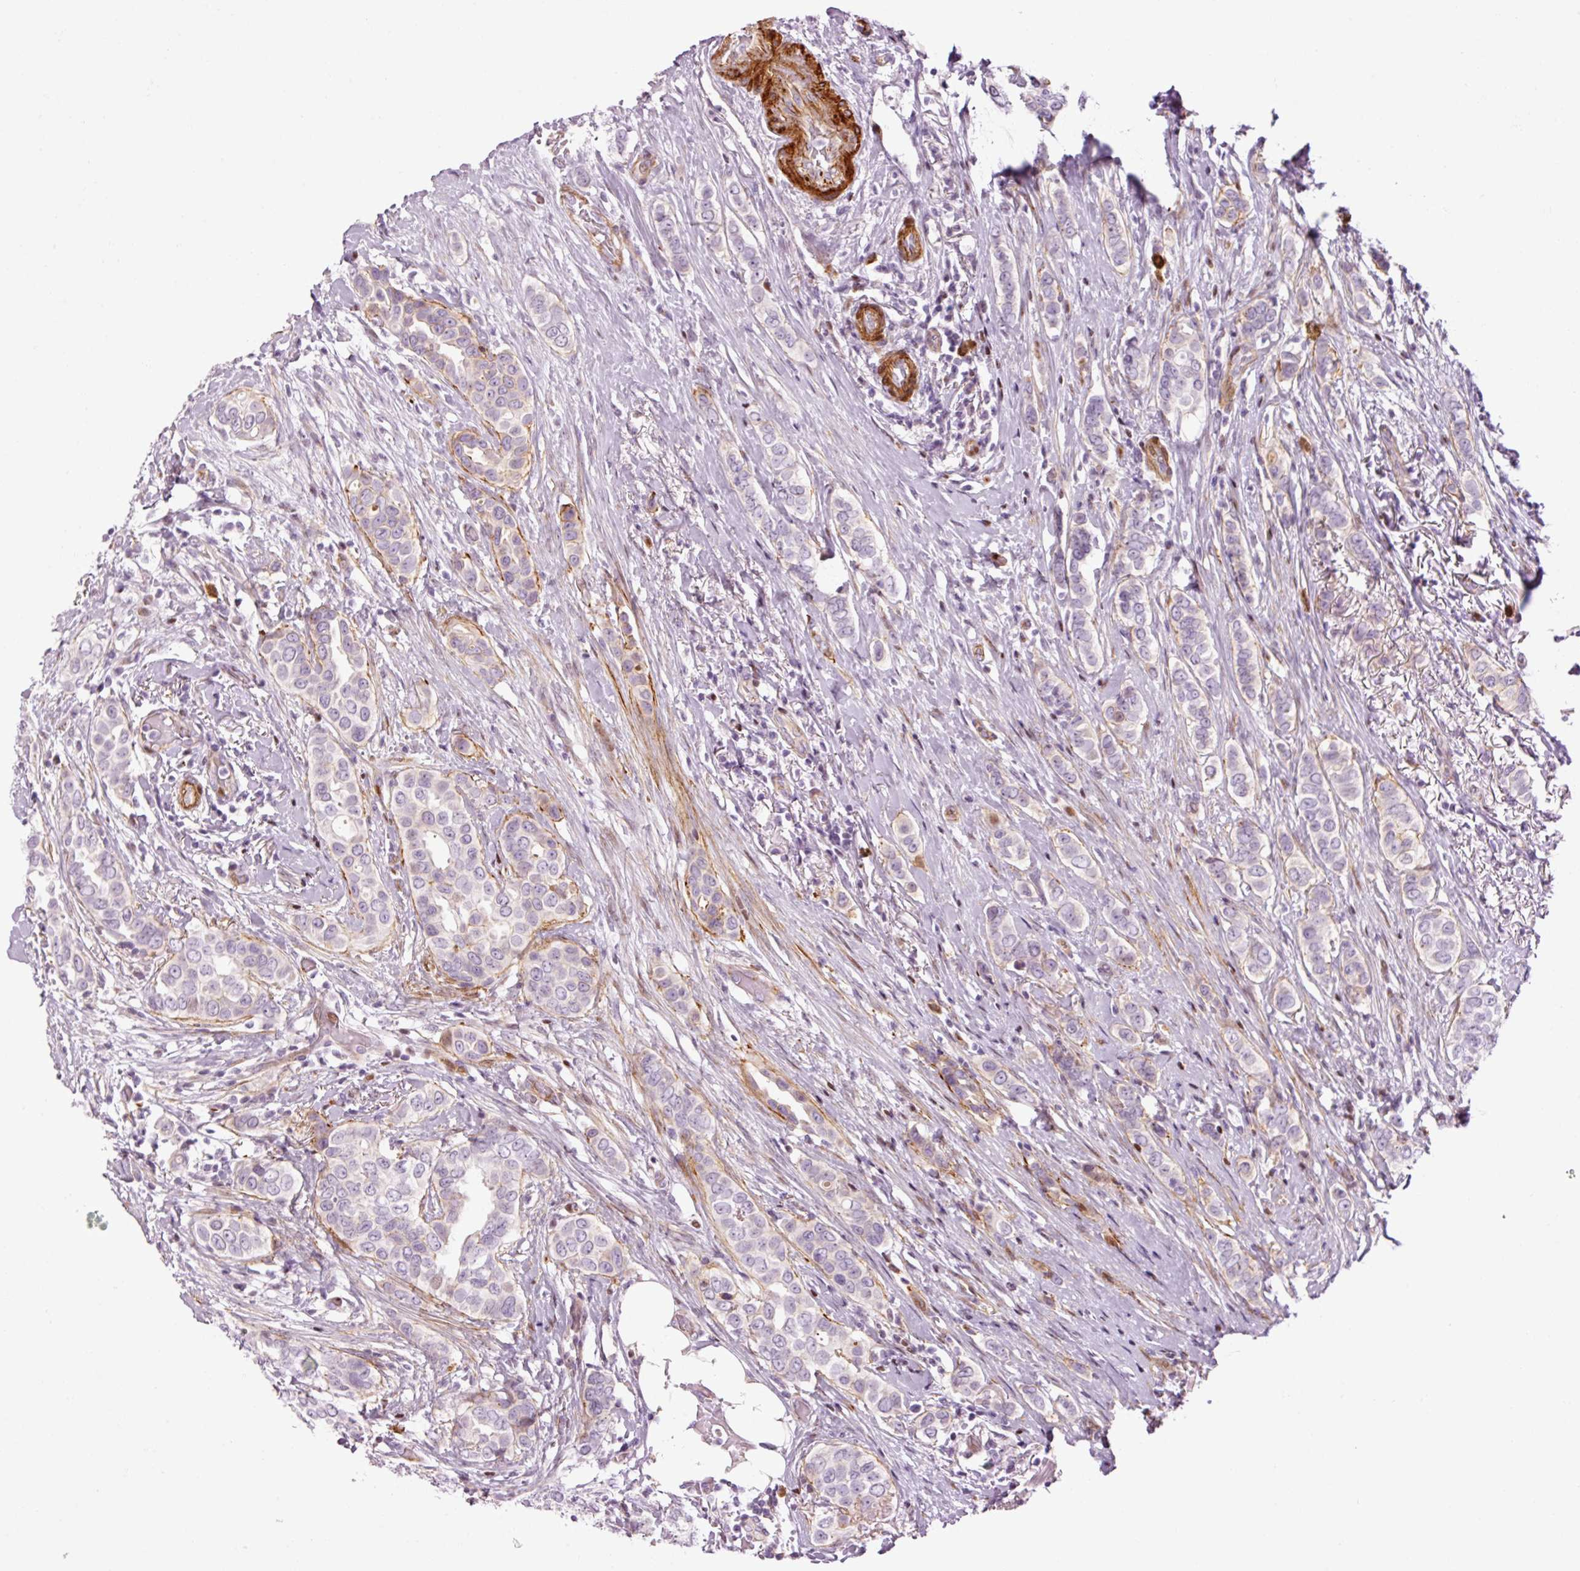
{"staining": {"intensity": "negative", "quantity": "none", "location": "none"}, "tissue": "breast cancer", "cell_type": "Tumor cells", "image_type": "cancer", "snomed": [{"axis": "morphology", "description": "Lobular carcinoma"}, {"axis": "topography", "description": "Breast"}], "caption": "The immunohistochemistry (IHC) photomicrograph has no significant expression in tumor cells of breast lobular carcinoma tissue. (DAB (3,3'-diaminobenzidine) immunohistochemistry (IHC) with hematoxylin counter stain).", "gene": "ANKRD20A1", "patient": {"sex": "female", "age": 51}}